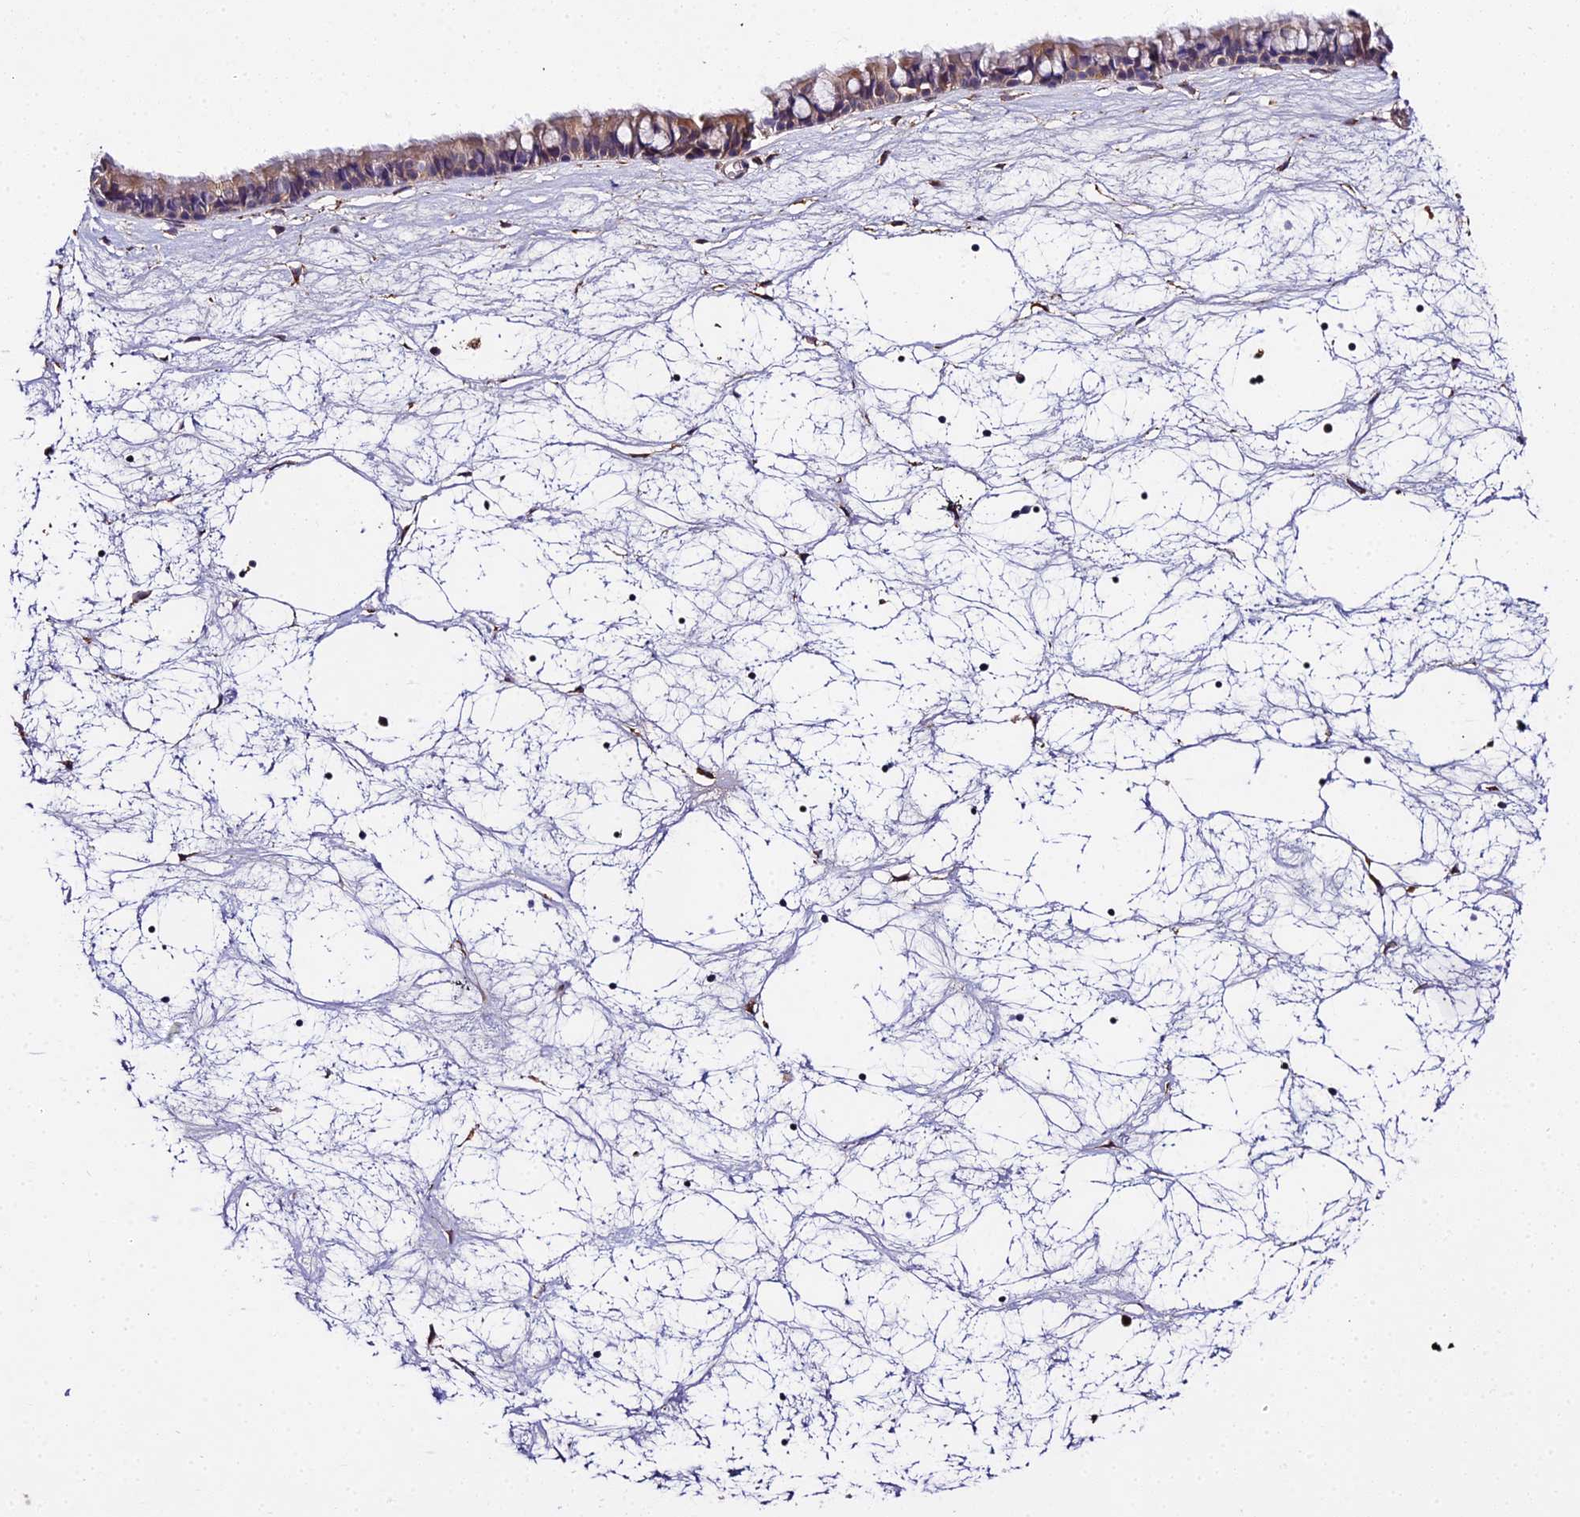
{"staining": {"intensity": "weak", "quantity": ">75%", "location": "cytoplasmic/membranous"}, "tissue": "nasopharynx", "cell_type": "Respiratory epithelial cells", "image_type": "normal", "snomed": [{"axis": "morphology", "description": "Normal tissue, NOS"}, {"axis": "topography", "description": "Nasopharynx"}], "caption": "Protein expression by immunohistochemistry displays weak cytoplasmic/membranous staining in approximately >75% of respiratory epithelial cells in unremarkable nasopharynx.", "gene": "ZBED8", "patient": {"sex": "male", "age": 64}}